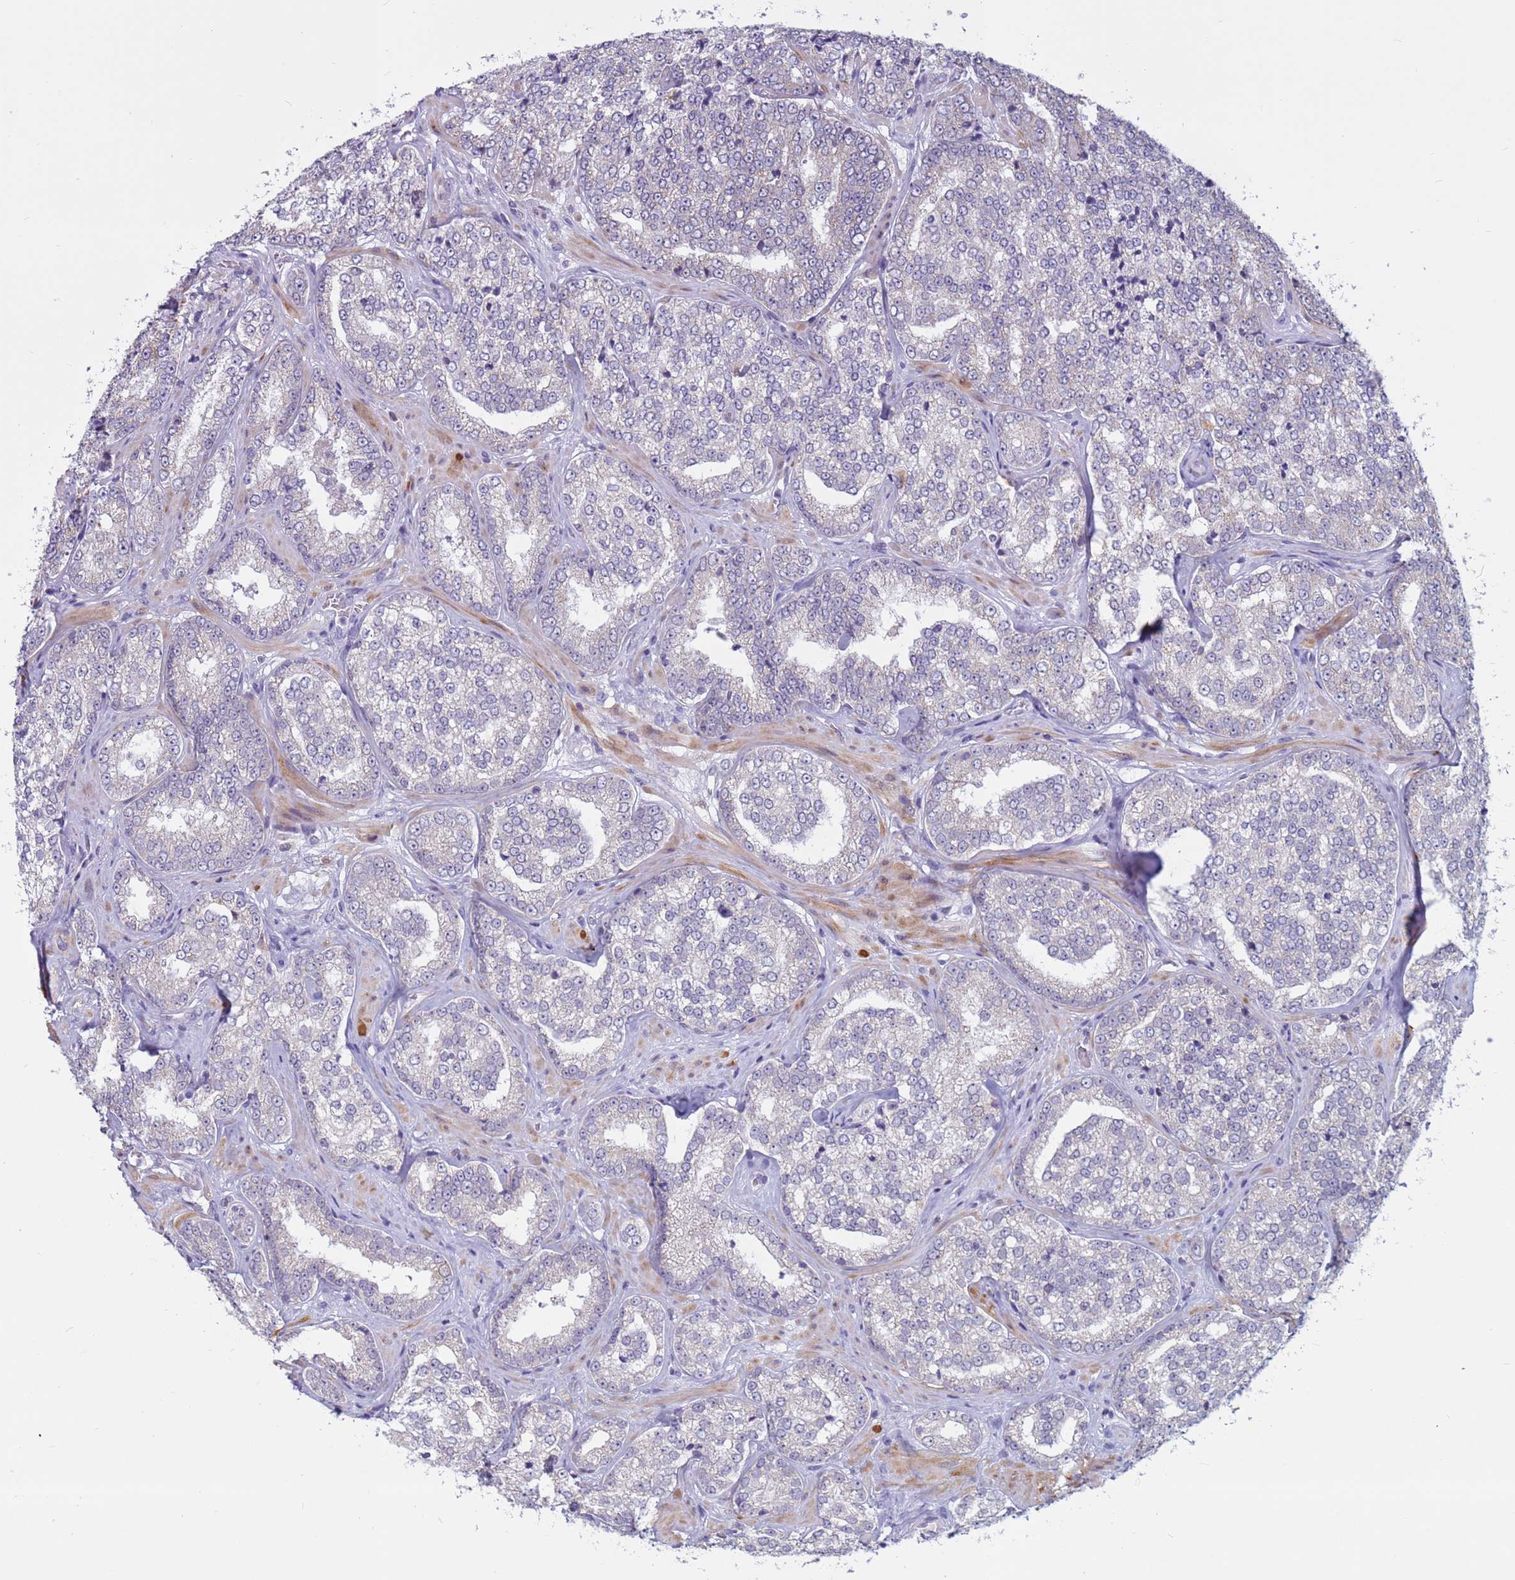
{"staining": {"intensity": "negative", "quantity": "none", "location": "none"}, "tissue": "prostate cancer", "cell_type": "Tumor cells", "image_type": "cancer", "snomed": [{"axis": "morphology", "description": "Normal tissue, NOS"}, {"axis": "morphology", "description": "Adenocarcinoma, High grade"}, {"axis": "topography", "description": "Prostate"}], "caption": "DAB immunohistochemical staining of prostate cancer shows no significant staining in tumor cells.", "gene": "CDK2AP2", "patient": {"sex": "male", "age": 83}}